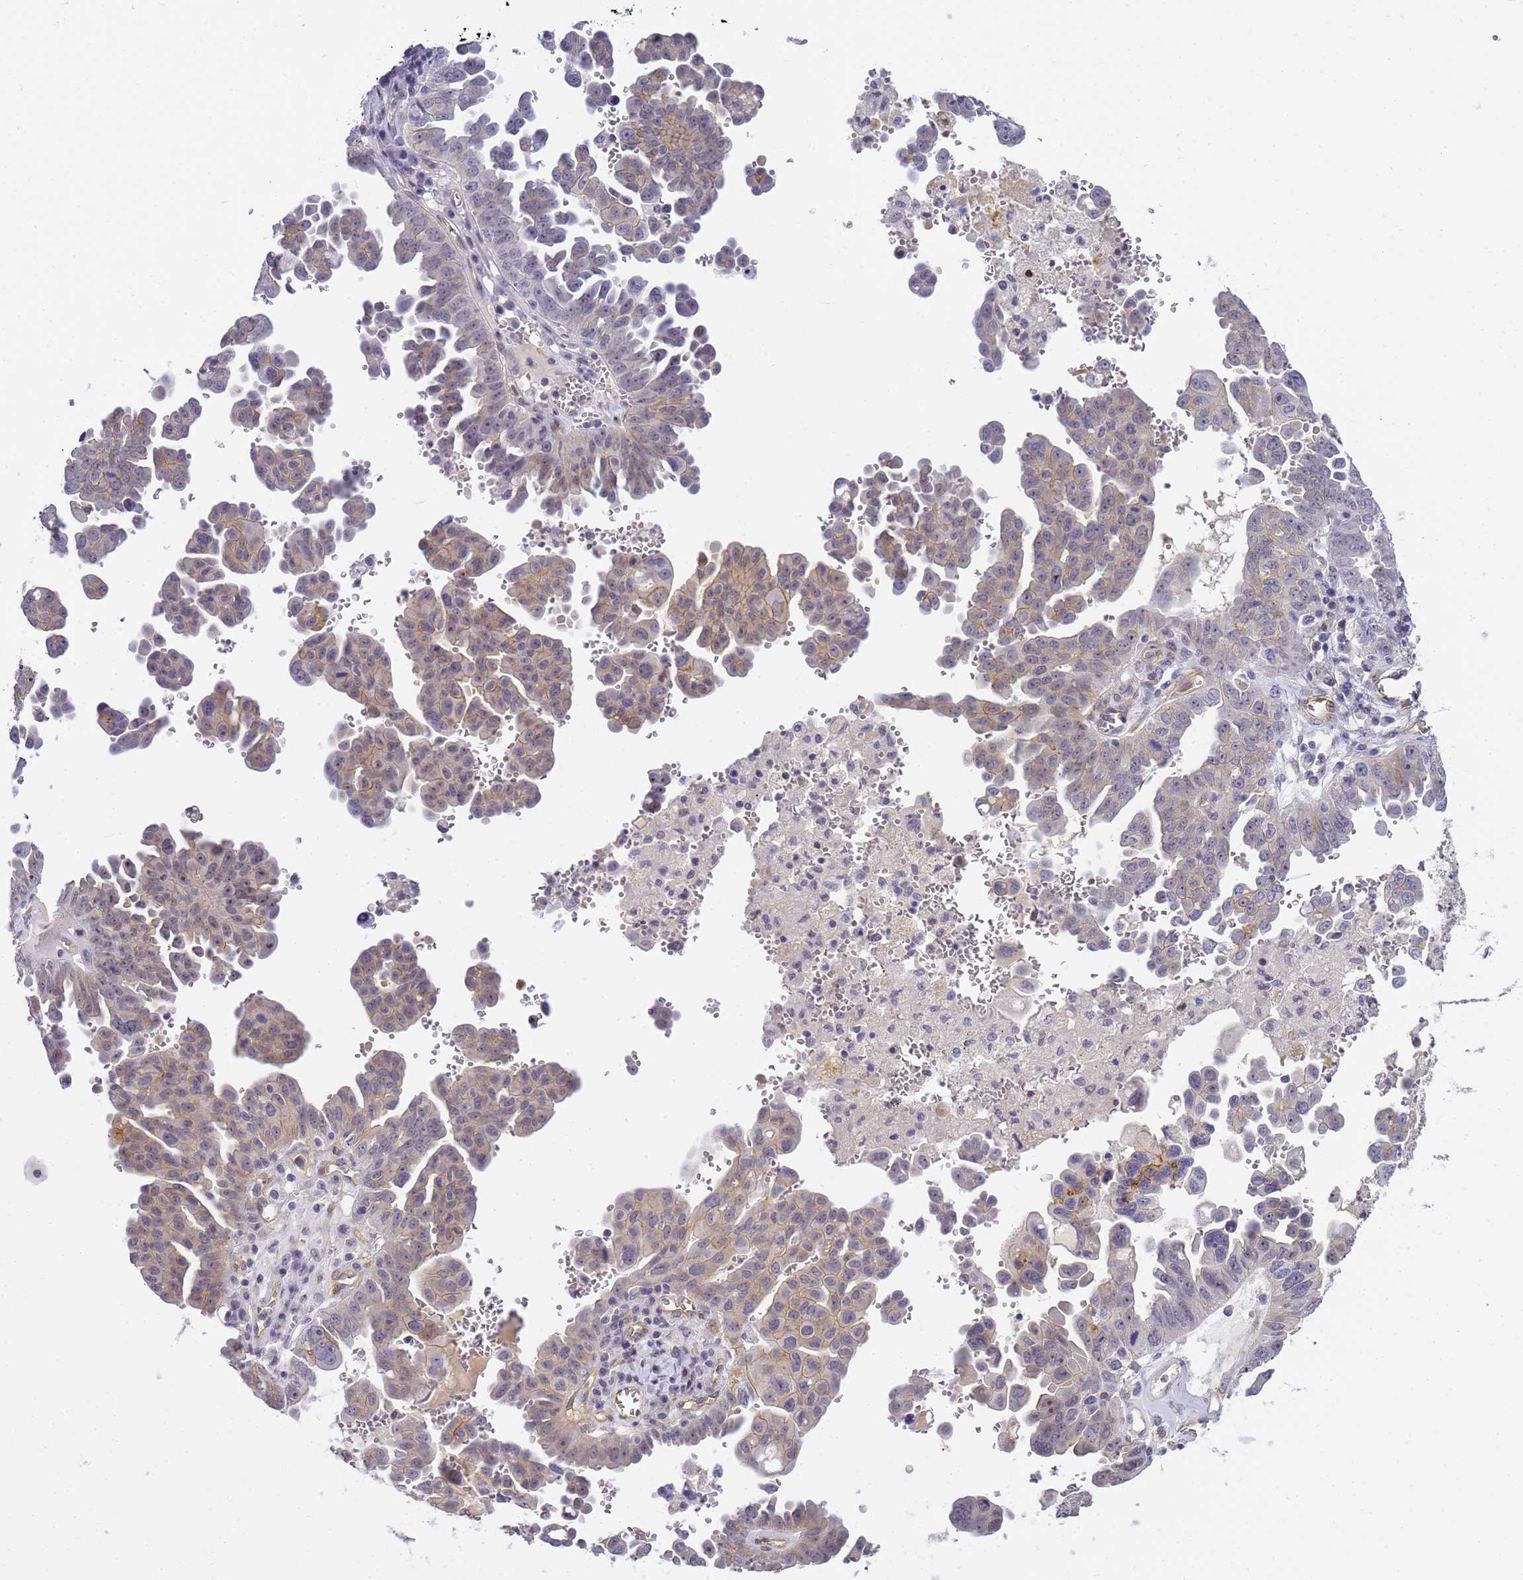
{"staining": {"intensity": "weak", "quantity": "25%-75%", "location": "cytoplasmic/membranous"}, "tissue": "ovarian cancer", "cell_type": "Tumor cells", "image_type": "cancer", "snomed": [{"axis": "morphology", "description": "Carcinoma, endometroid"}, {"axis": "topography", "description": "Ovary"}], "caption": "Endometroid carcinoma (ovarian) tissue shows weak cytoplasmic/membranous staining in approximately 25%-75% of tumor cells, visualized by immunohistochemistry. (brown staining indicates protein expression, while blue staining denotes nuclei).", "gene": "GON4L", "patient": {"sex": "female", "age": 62}}